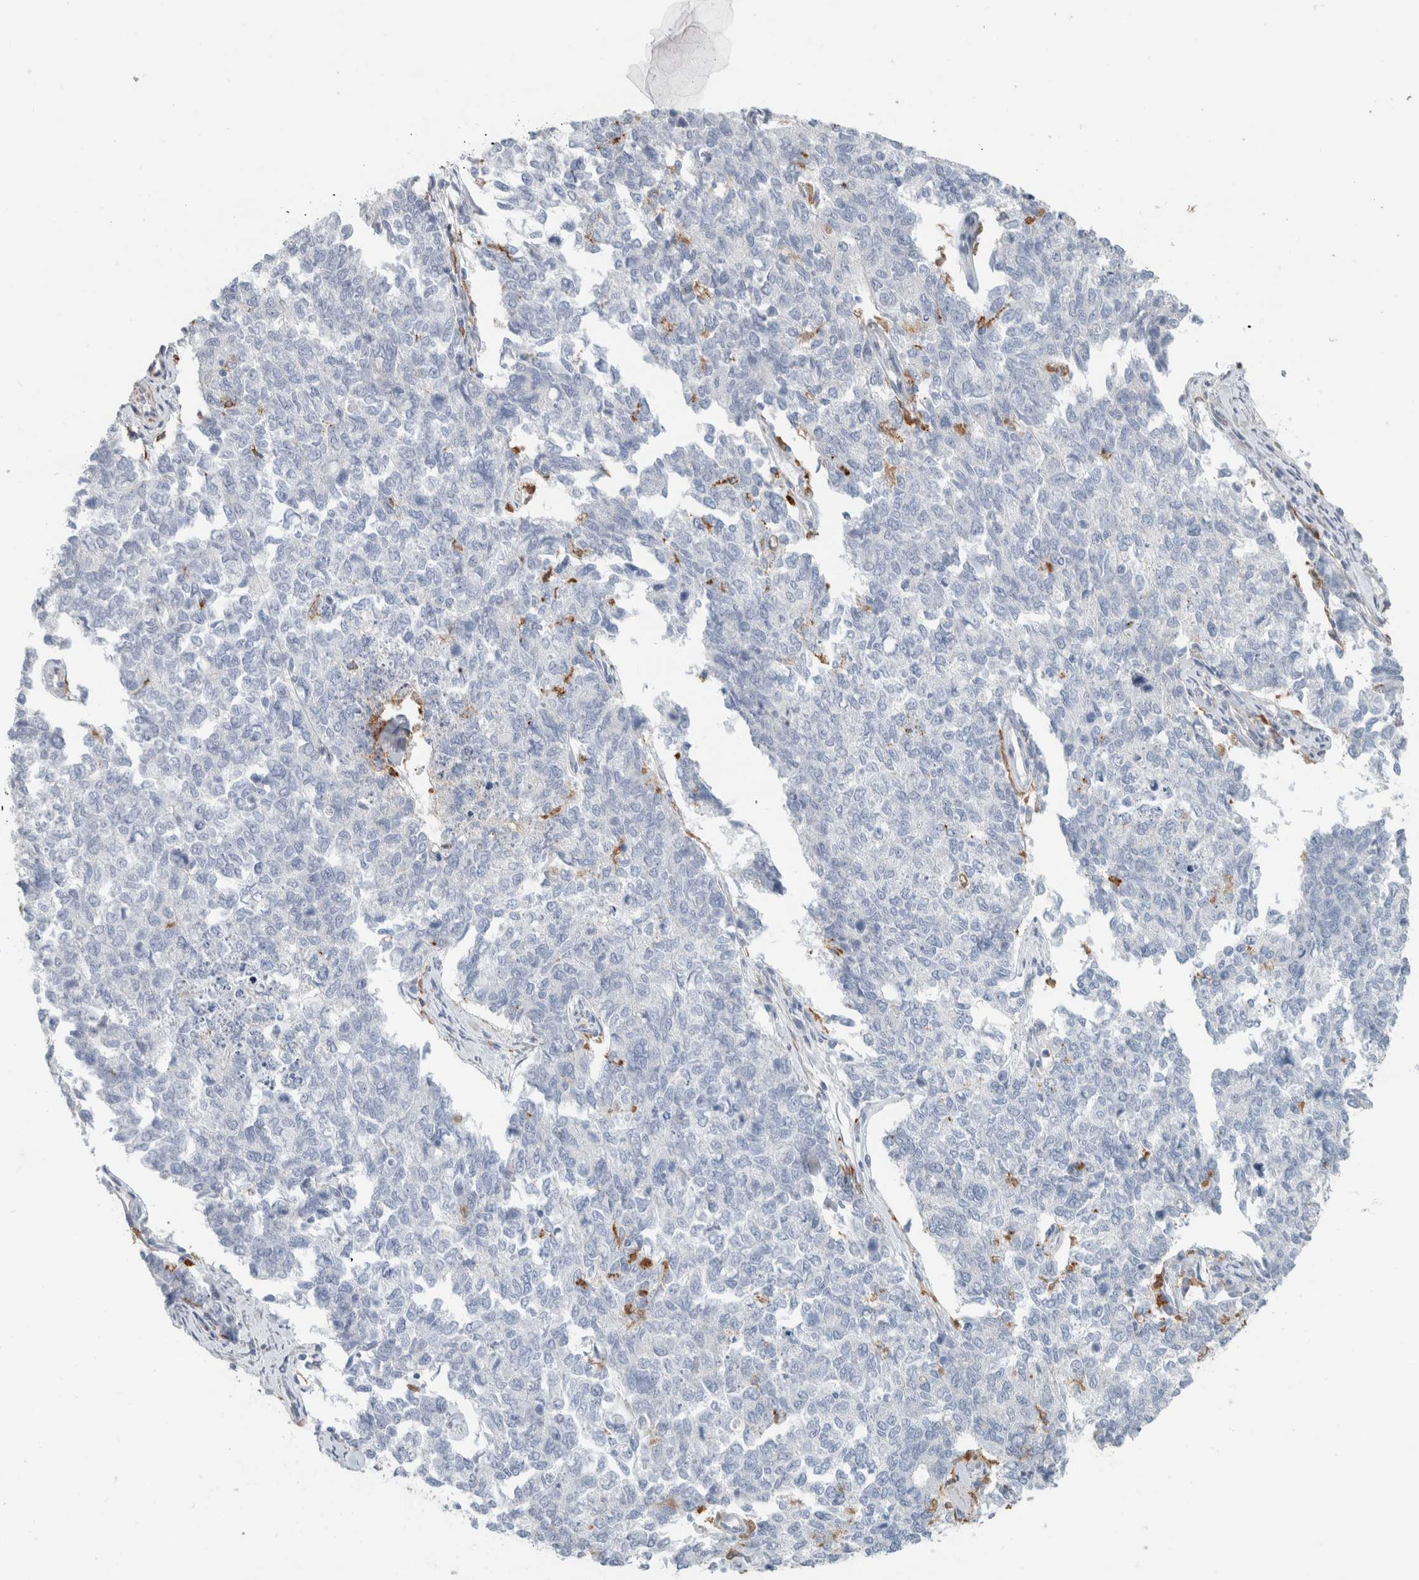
{"staining": {"intensity": "negative", "quantity": "none", "location": "none"}, "tissue": "cervical cancer", "cell_type": "Tumor cells", "image_type": "cancer", "snomed": [{"axis": "morphology", "description": "Squamous cell carcinoma, NOS"}, {"axis": "topography", "description": "Cervix"}], "caption": "High power microscopy histopathology image of an immunohistochemistry (IHC) image of squamous cell carcinoma (cervical), revealing no significant positivity in tumor cells. (Stains: DAB (3,3'-diaminobenzidine) immunohistochemistry with hematoxylin counter stain, Microscopy: brightfield microscopy at high magnification).", "gene": "LY86", "patient": {"sex": "female", "age": 63}}